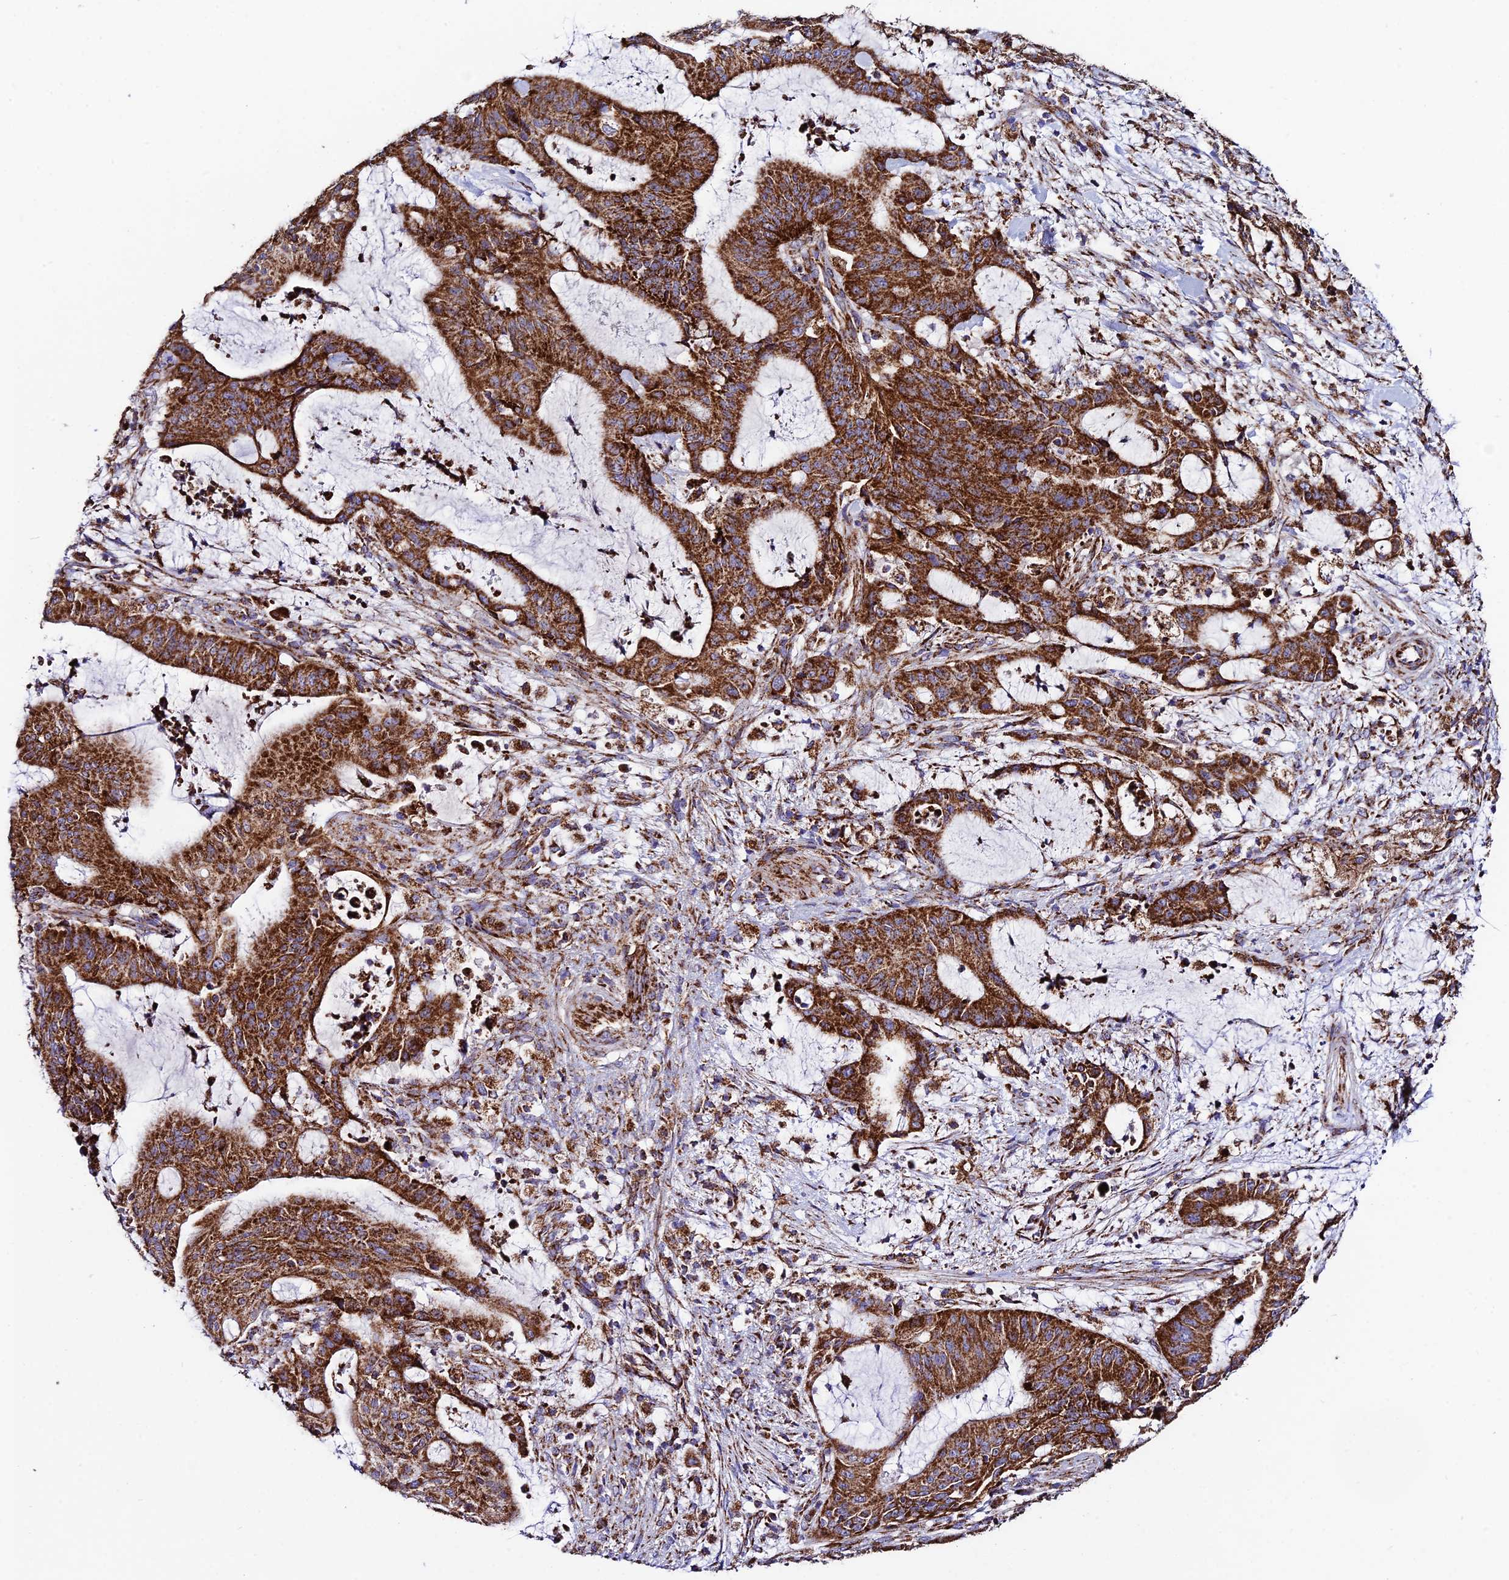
{"staining": {"intensity": "strong", "quantity": ">75%", "location": "cytoplasmic/membranous"}, "tissue": "liver cancer", "cell_type": "Tumor cells", "image_type": "cancer", "snomed": [{"axis": "morphology", "description": "Normal tissue, NOS"}, {"axis": "morphology", "description": "Cholangiocarcinoma"}, {"axis": "topography", "description": "Liver"}, {"axis": "topography", "description": "Peripheral nerve tissue"}], "caption": "Strong cytoplasmic/membranous staining for a protein is appreciated in approximately >75% of tumor cells of liver cancer (cholangiocarcinoma) using immunohistochemistry (IHC).", "gene": "CHCHD3", "patient": {"sex": "female", "age": 73}}